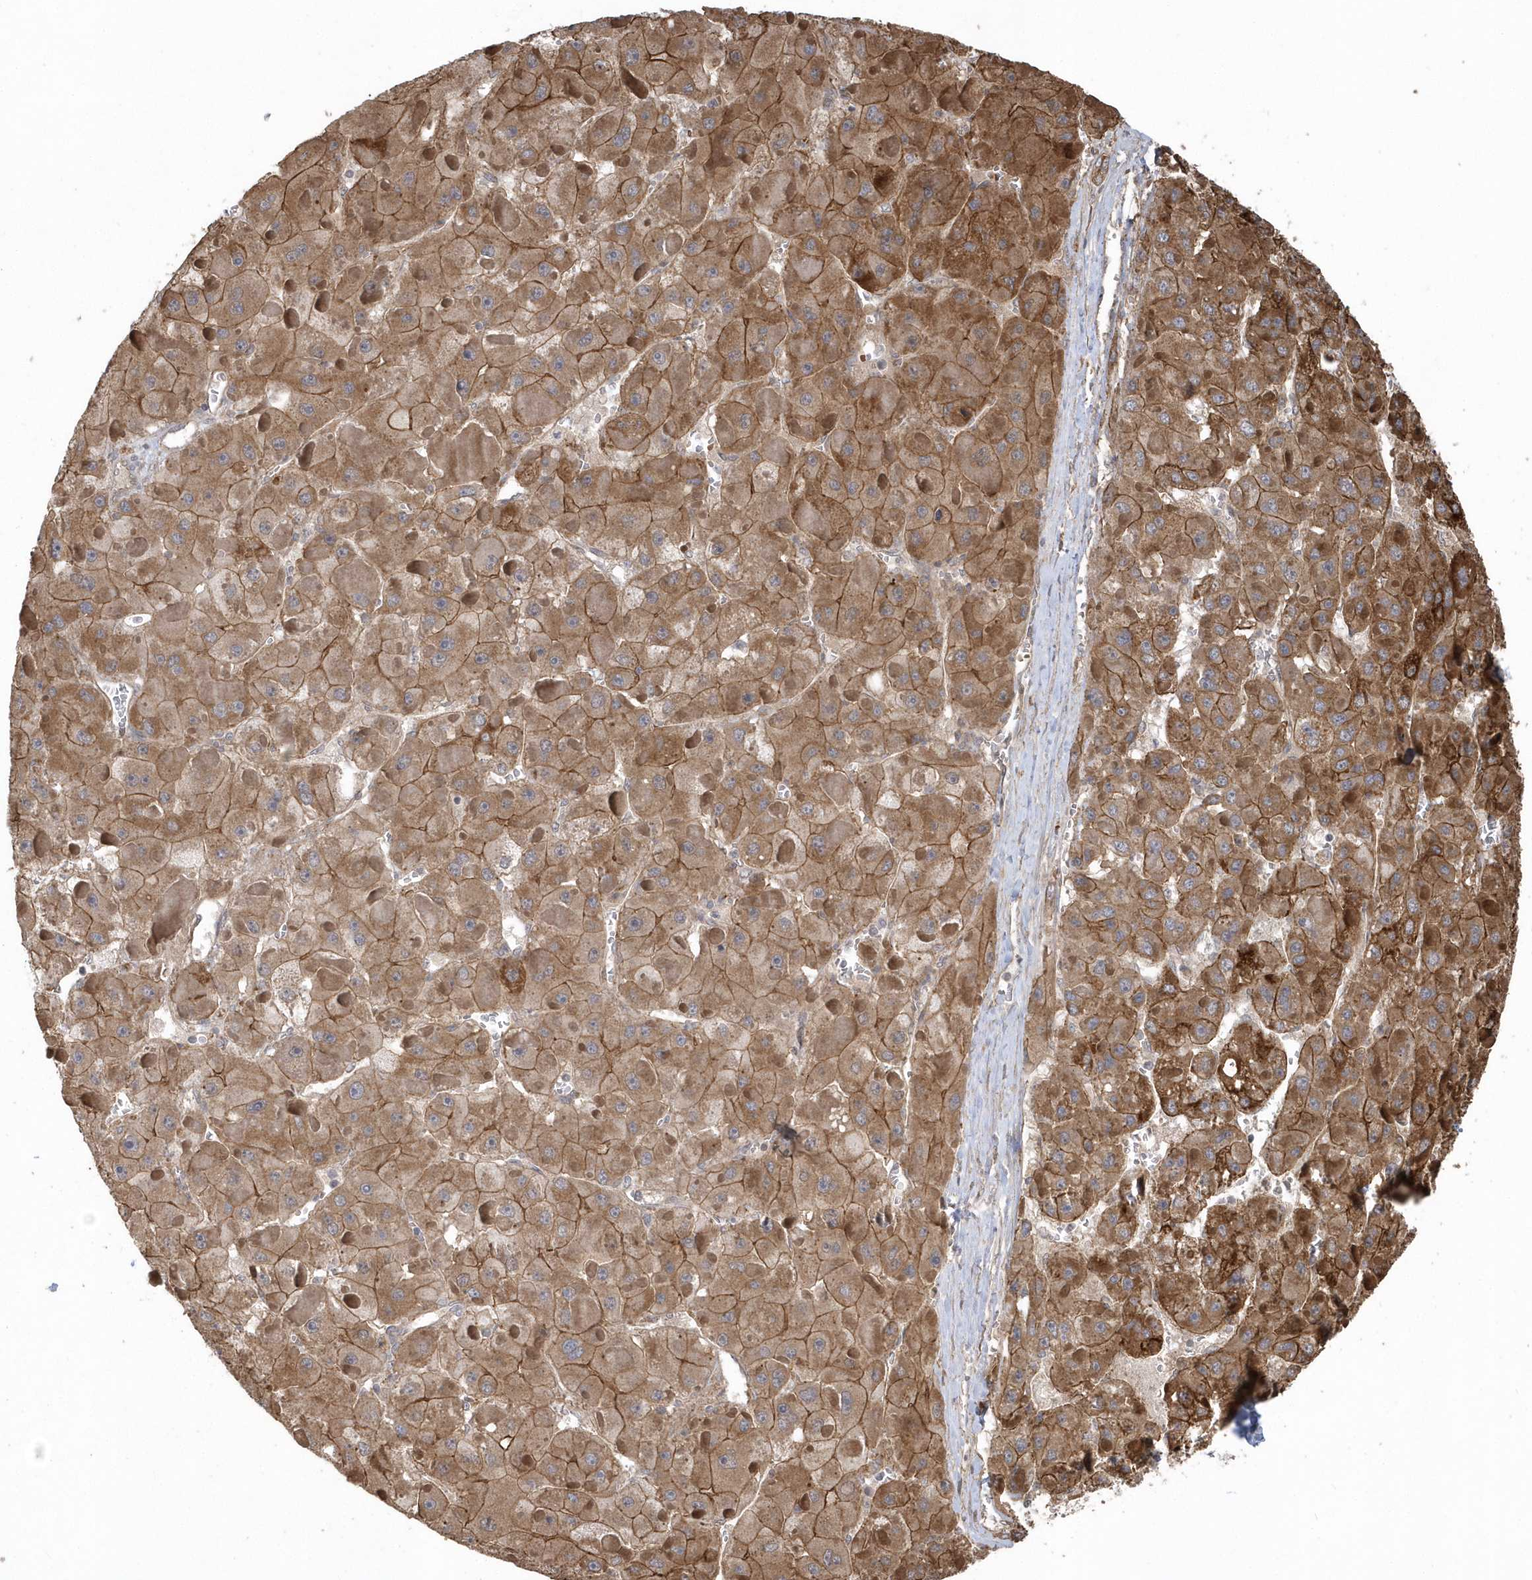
{"staining": {"intensity": "moderate", "quantity": ">75%", "location": "cytoplasmic/membranous"}, "tissue": "liver cancer", "cell_type": "Tumor cells", "image_type": "cancer", "snomed": [{"axis": "morphology", "description": "Carcinoma, Hepatocellular, NOS"}, {"axis": "topography", "description": "Liver"}], "caption": "Immunohistochemical staining of human liver cancer (hepatocellular carcinoma) demonstrates moderate cytoplasmic/membranous protein expression in about >75% of tumor cells. The staining was performed using DAB, with brown indicating positive protein expression. Nuclei are stained blue with hematoxylin.", "gene": "HERPUD1", "patient": {"sex": "female", "age": 73}}